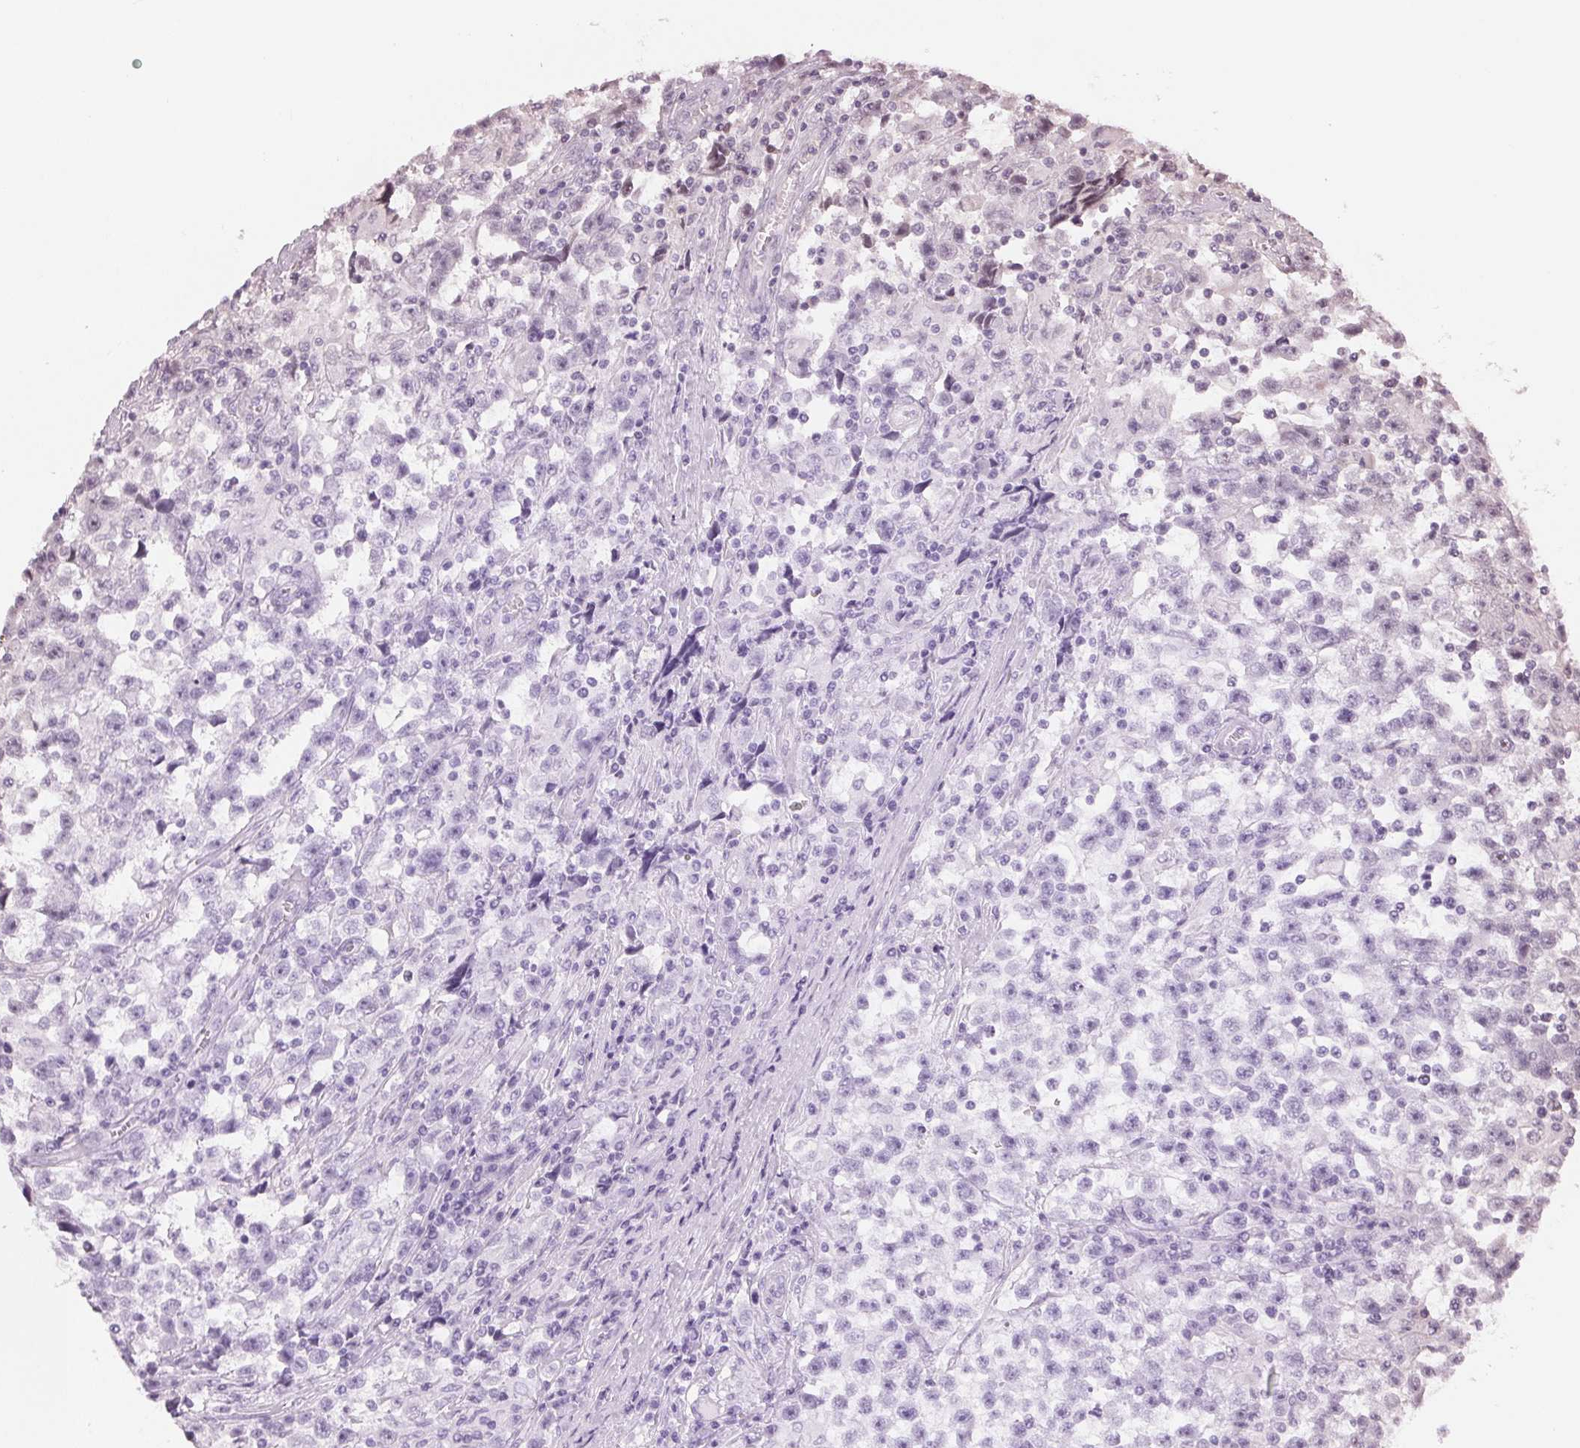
{"staining": {"intensity": "negative", "quantity": "none", "location": "none"}, "tissue": "testis cancer", "cell_type": "Tumor cells", "image_type": "cancer", "snomed": [{"axis": "morphology", "description": "Seminoma, NOS"}, {"axis": "topography", "description": "Testis"}], "caption": "High power microscopy micrograph of an immunohistochemistry (IHC) photomicrograph of testis cancer, revealing no significant positivity in tumor cells.", "gene": "TUB", "patient": {"sex": "male", "age": 31}}